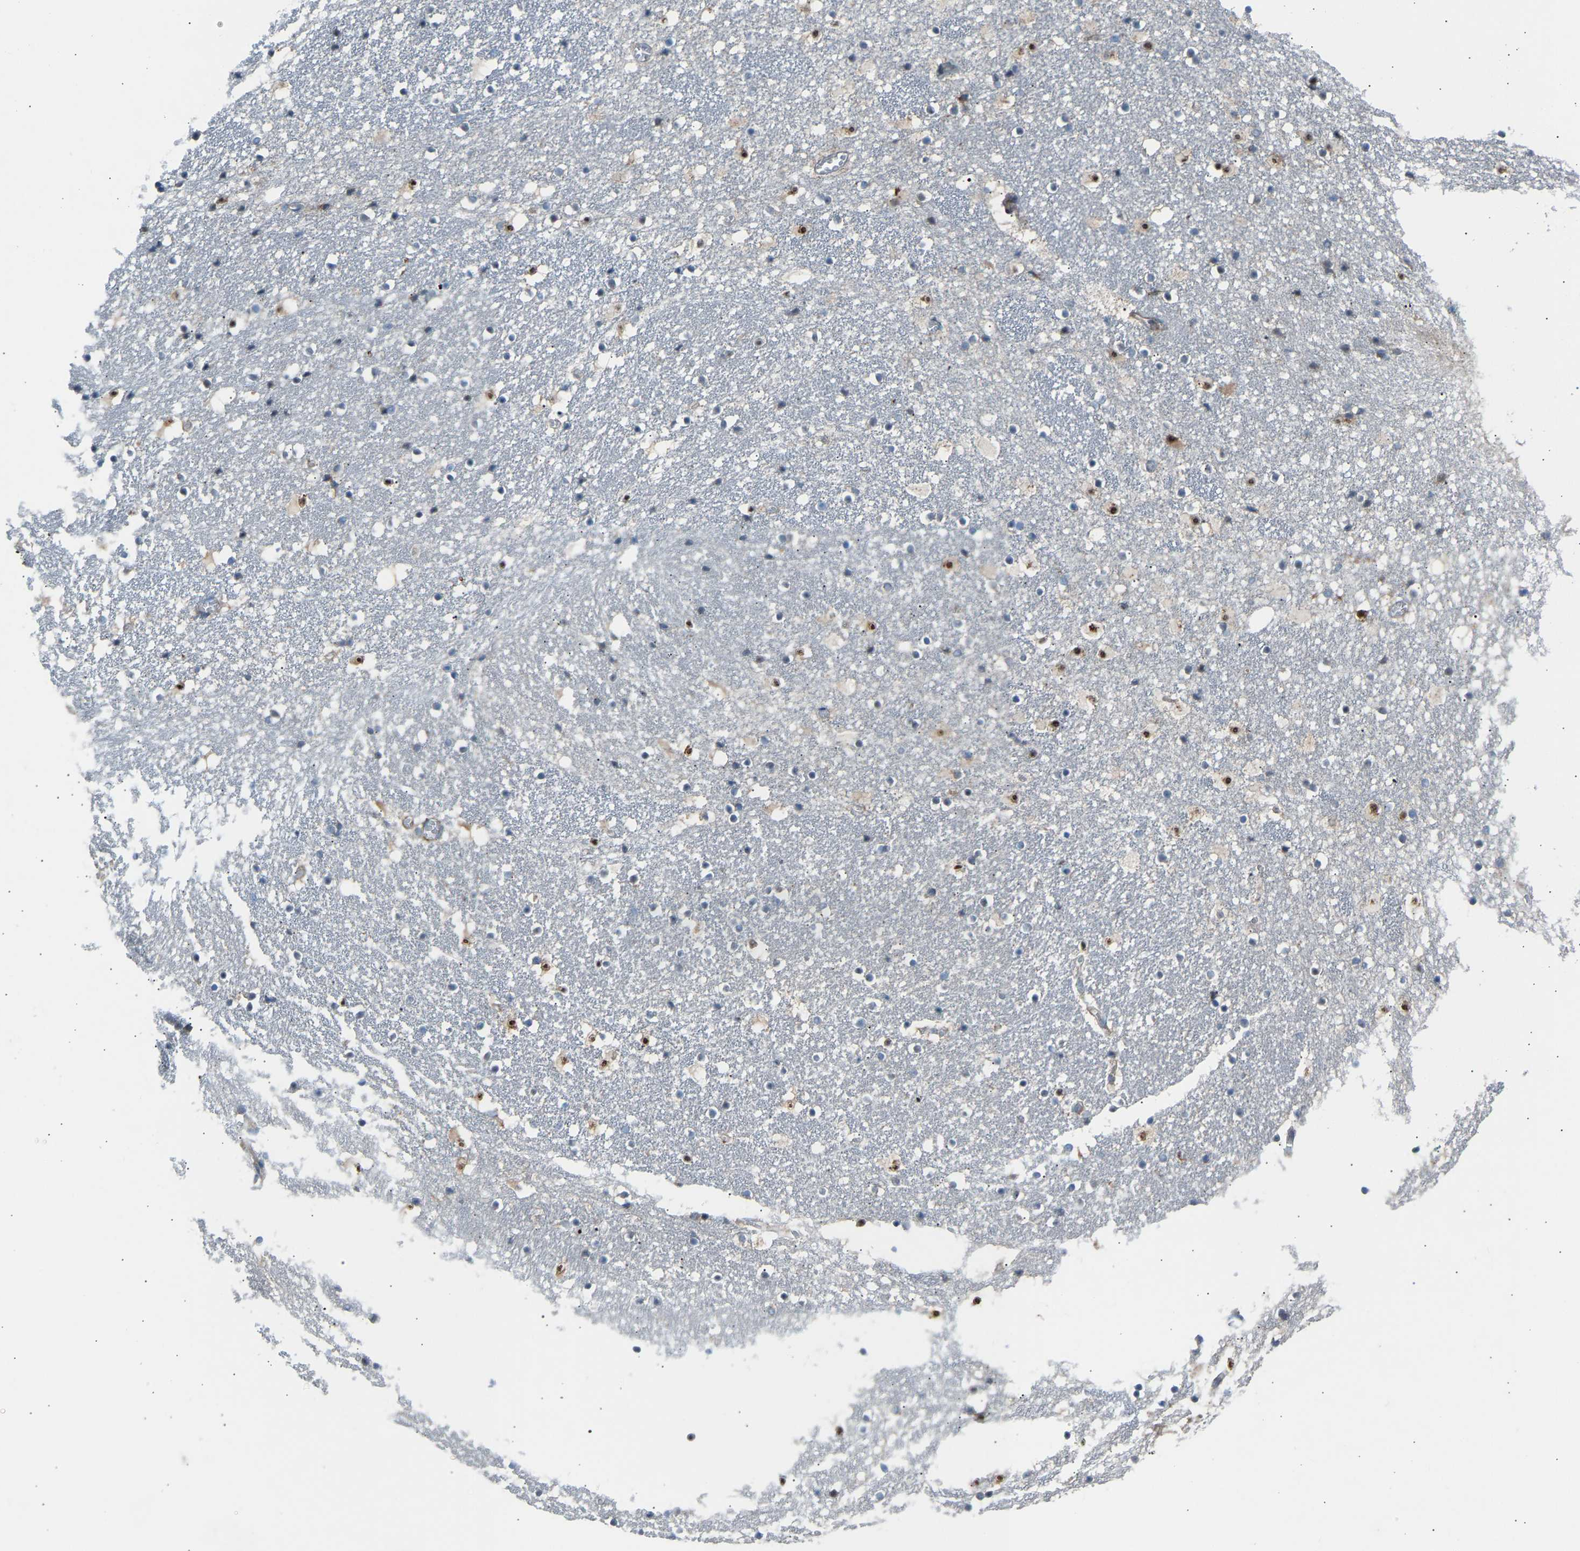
{"staining": {"intensity": "moderate", "quantity": "25%-75%", "location": "cytoplasmic/membranous"}, "tissue": "caudate", "cell_type": "Glial cells", "image_type": "normal", "snomed": [{"axis": "morphology", "description": "Normal tissue, NOS"}, {"axis": "topography", "description": "Lateral ventricle wall"}], "caption": "This photomicrograph demonstrates unremarkable caudate stained with immunohistochemistry (IHC) to label a protein in brown. The cytoplasmic/membranous of glial cells show moderate positivity for the protein. Nuclei are counter-stained blue.", "gene": "VPS41", "patient": {"sex": "male", "age": 45}}